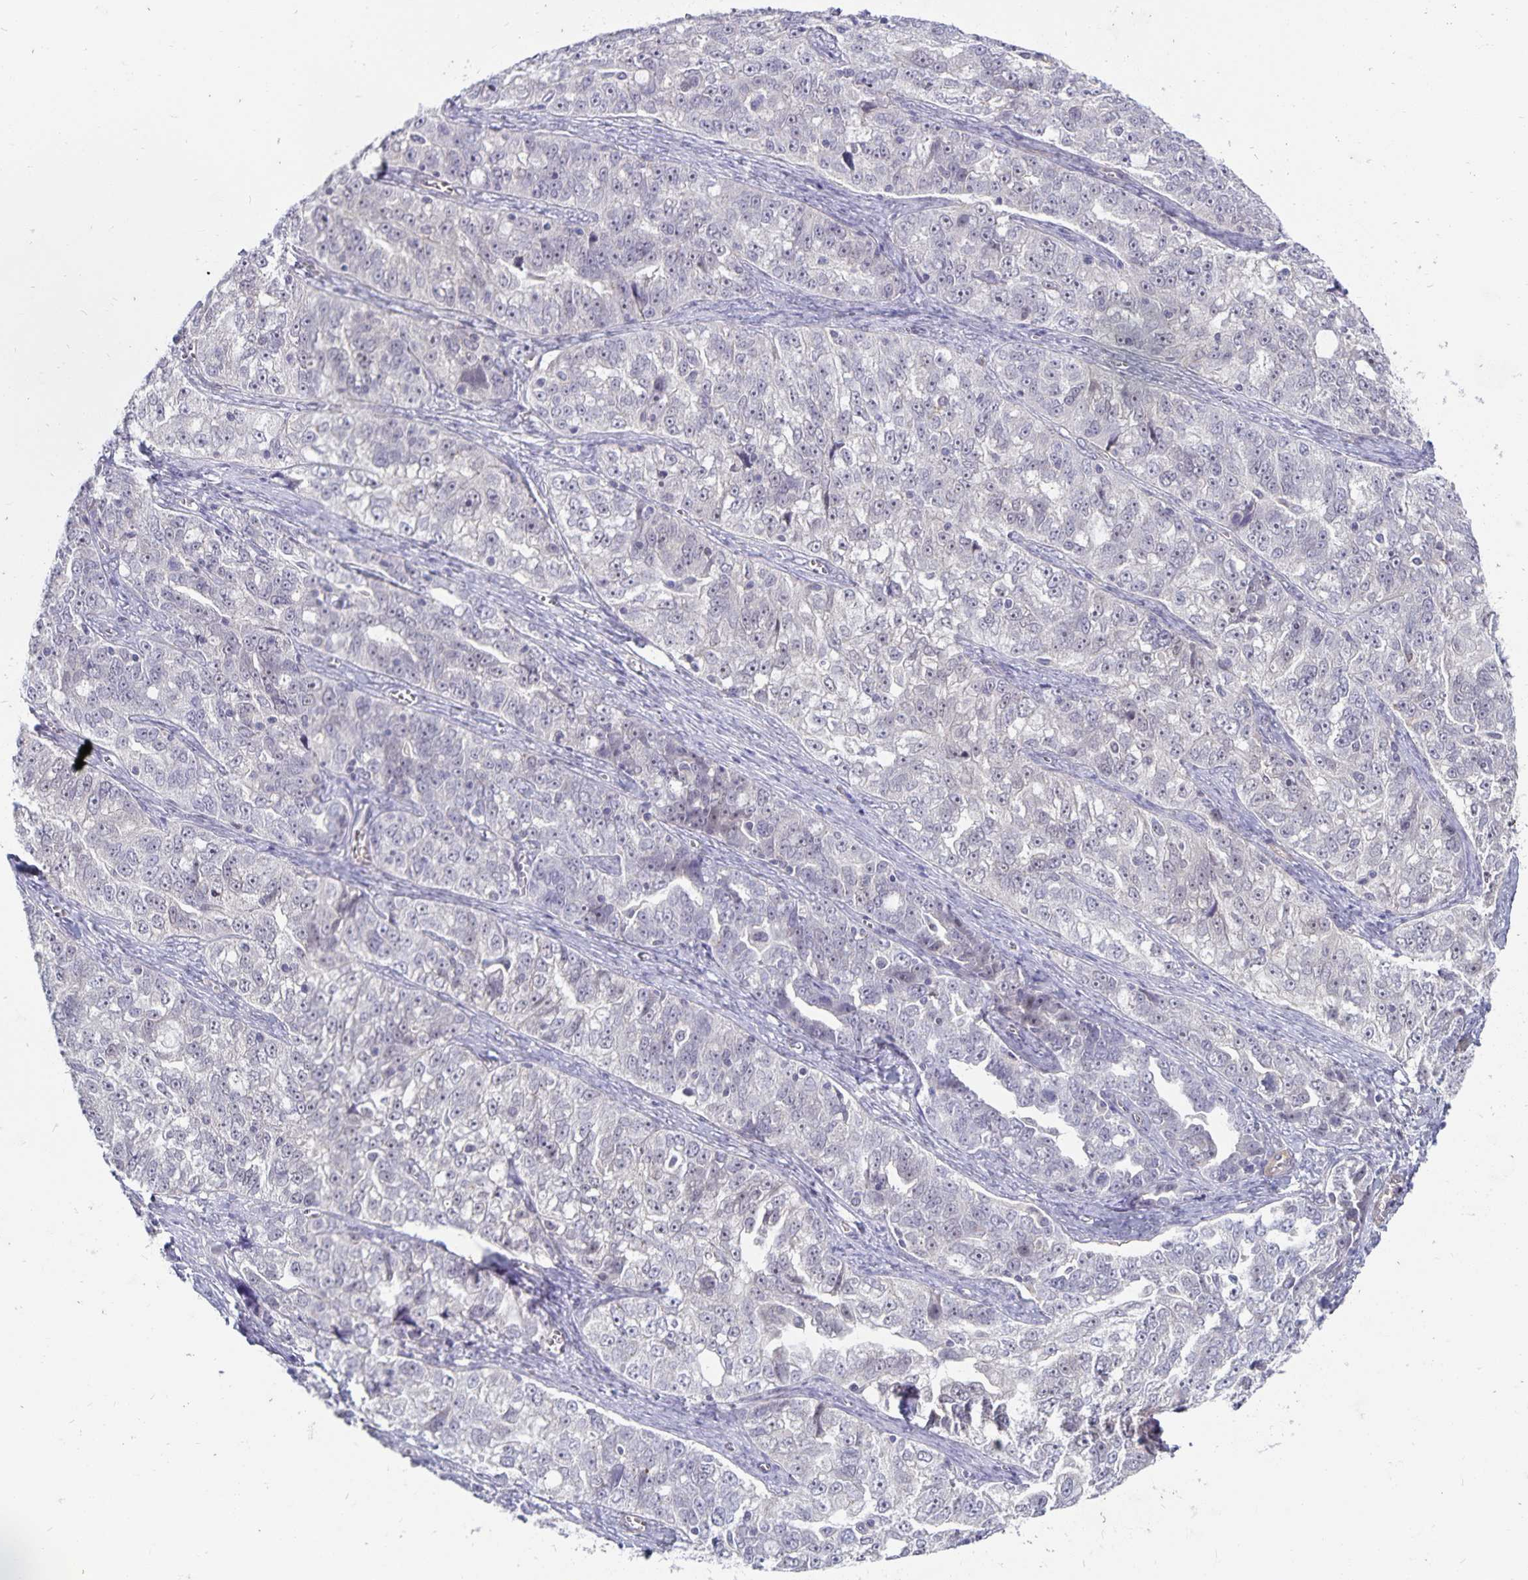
{"staining": {"intensity": "negative", "quantity": "none", "location": "none"}, "tissue": "ovarian cancer", "cell_type": "Tumor cells", "image_type": "cancer", "snomed": [{"axis": "morphology", "description": "Cystadenocarcinoma, serous, NOS"}, {"axis": "topography", "description": "Ovary"}], "caption": "An image of human serous cystadenocarcinoma (ovarian) is negative for staining in tumor cells.", "gene": "CDKN2B", "patient": {"sex": "female", "age": 51}}